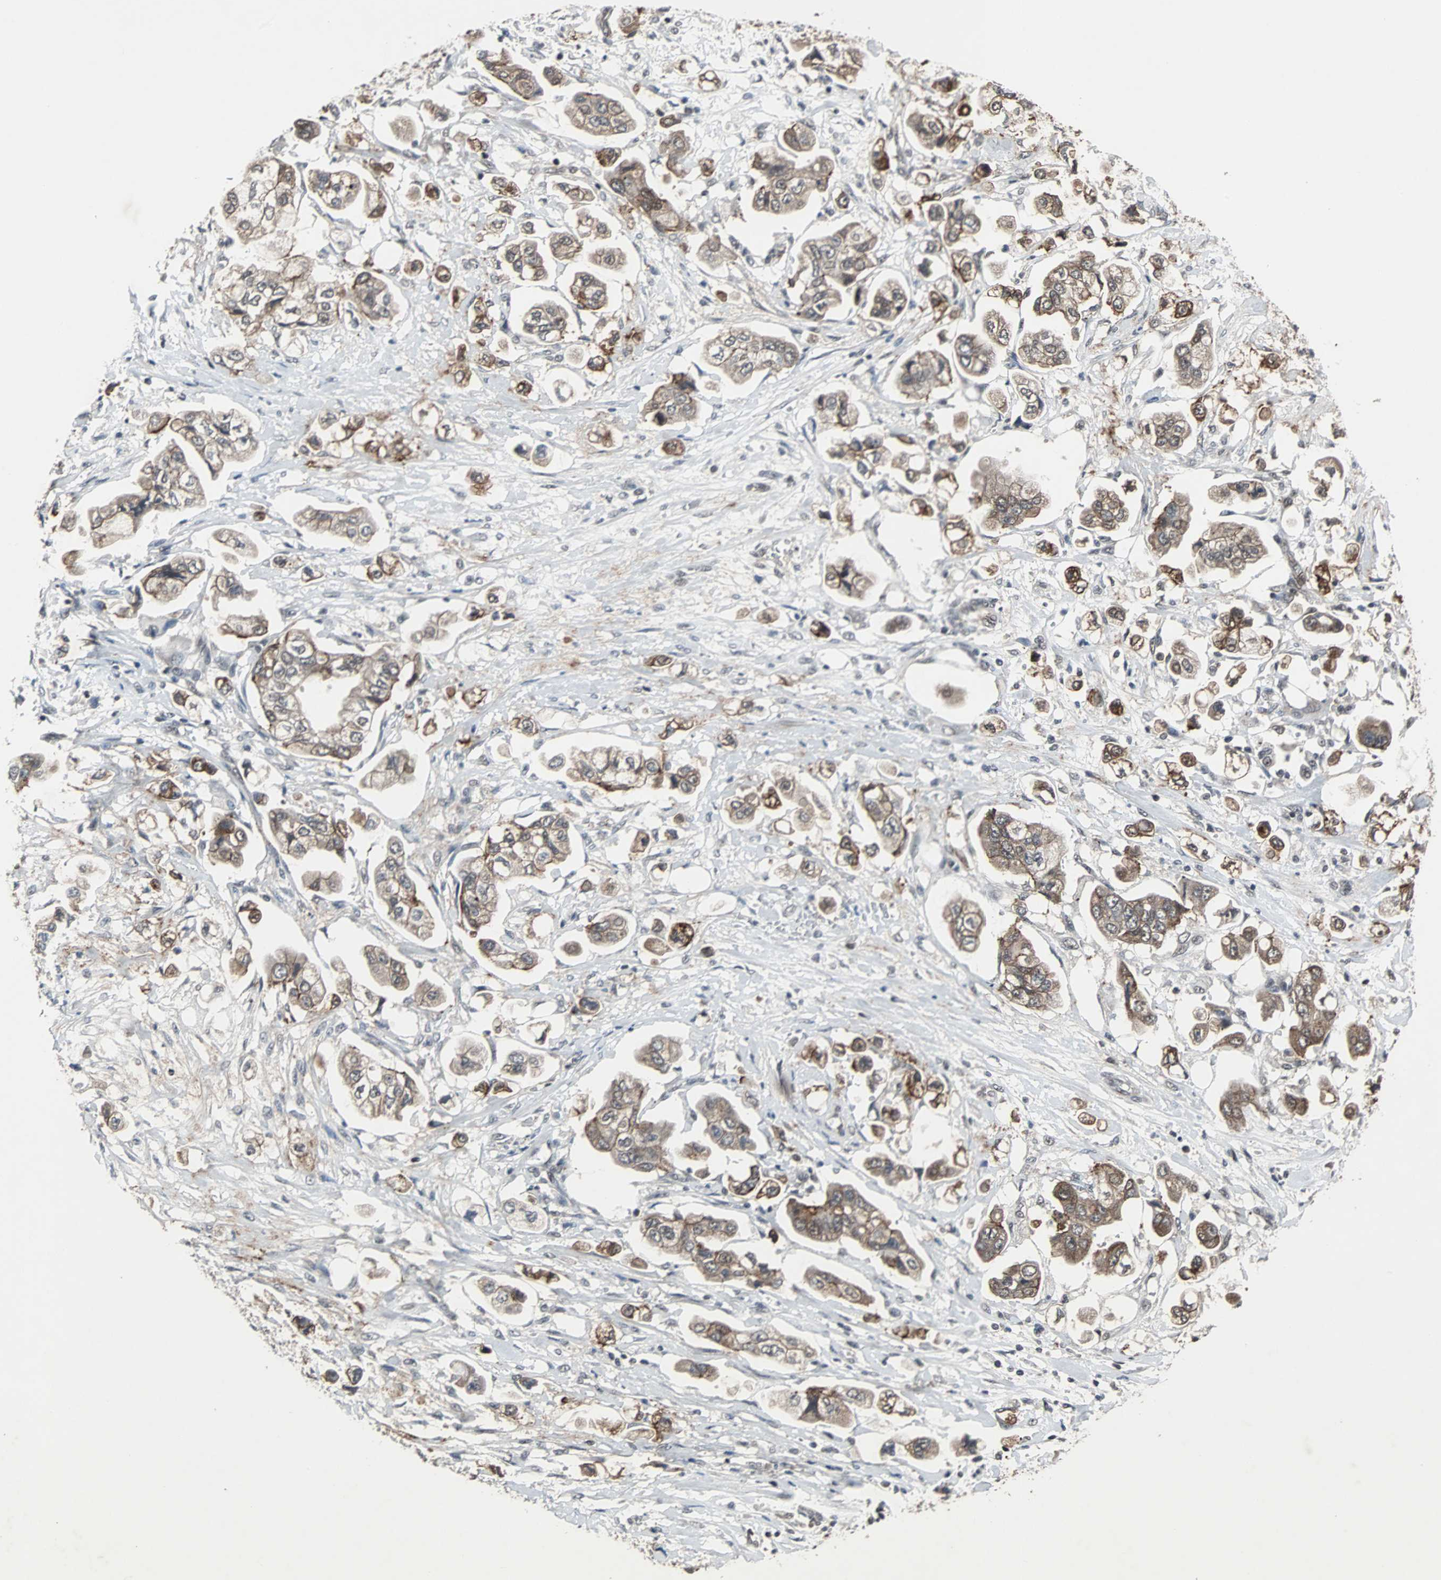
{"staining": {"intensity": "moderate", "quantity": ">75%", "location": "cytoplasmic/membranous"}, "tissue": "stomach cancer", "cell_type": "Tumor cells", "image_type": "cancer", "snomed": [{"axis": "morphology", "description": "Adenocarcinoma, NOS"}, {"axis": "topography", "description": "Stomach"}], "caption": "This micrograph shows IHC staining of human stomach cancer, with medium moderate cytoplasmic/membranous staining in about >75% of tumor cells.", "gene": "LSR", "patient": {"sex": "male", "age": 62}}